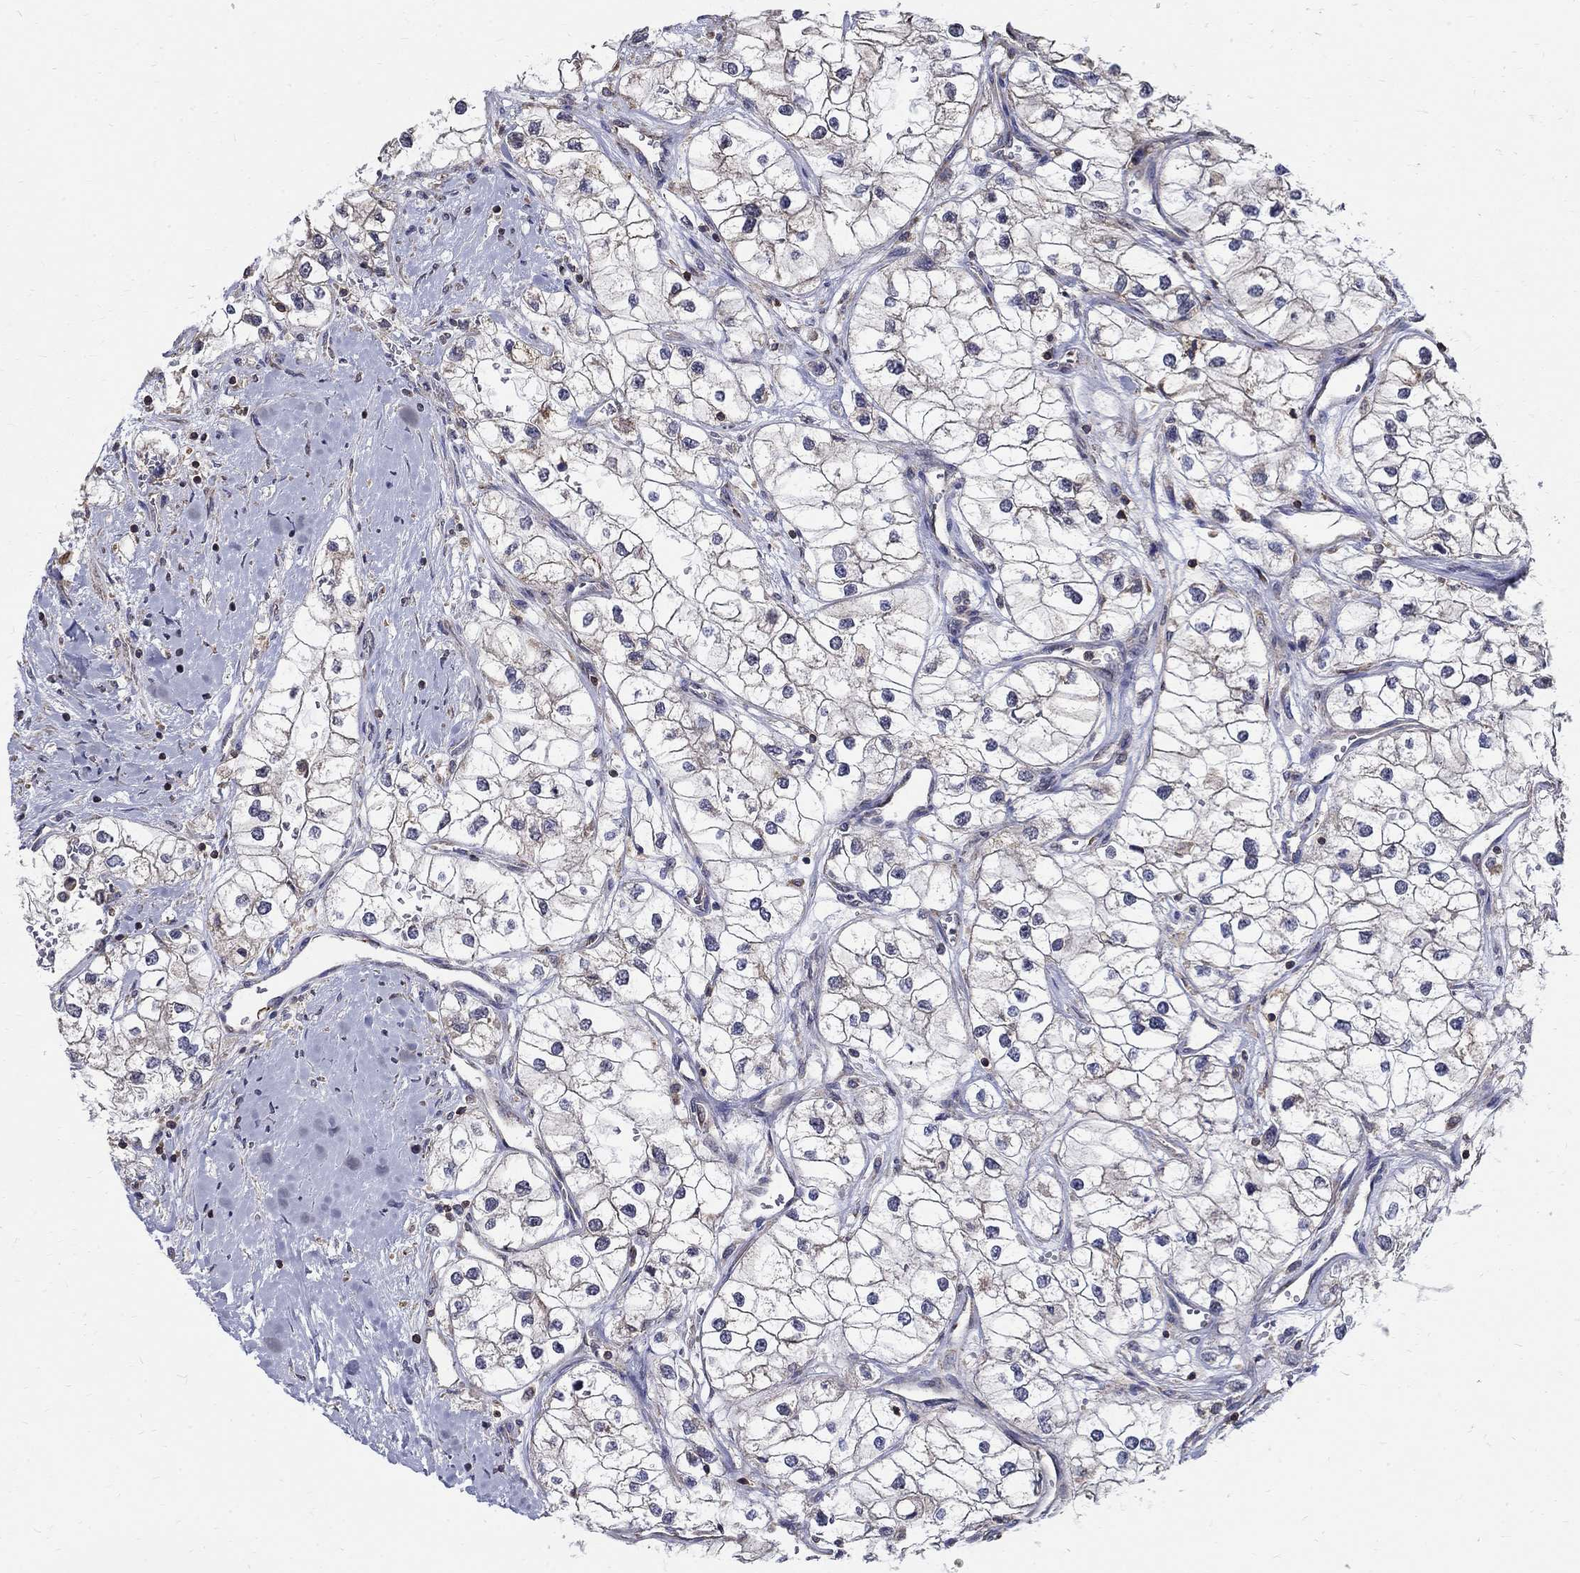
{"staining": {"intensity": "negative", "quantity": "none", "location": "none"}, "tissue": "renal cancer", "cell_type": "Tumor cells", "image_type": "cancer", "snomed": [{"axis": "morphology", "description": "Adenocarcinoma, NOS"}, {"axis": "topography", "description": "Kidney"}], "caption": "A high-resolution histopathology image shows immunohistochemistry staining of renal cancer (adenocarcinoma), which exhibits no significant expression in tumor cells.", "gene": "AGAP2", "patient": {"sex": "male", "age": 59}}